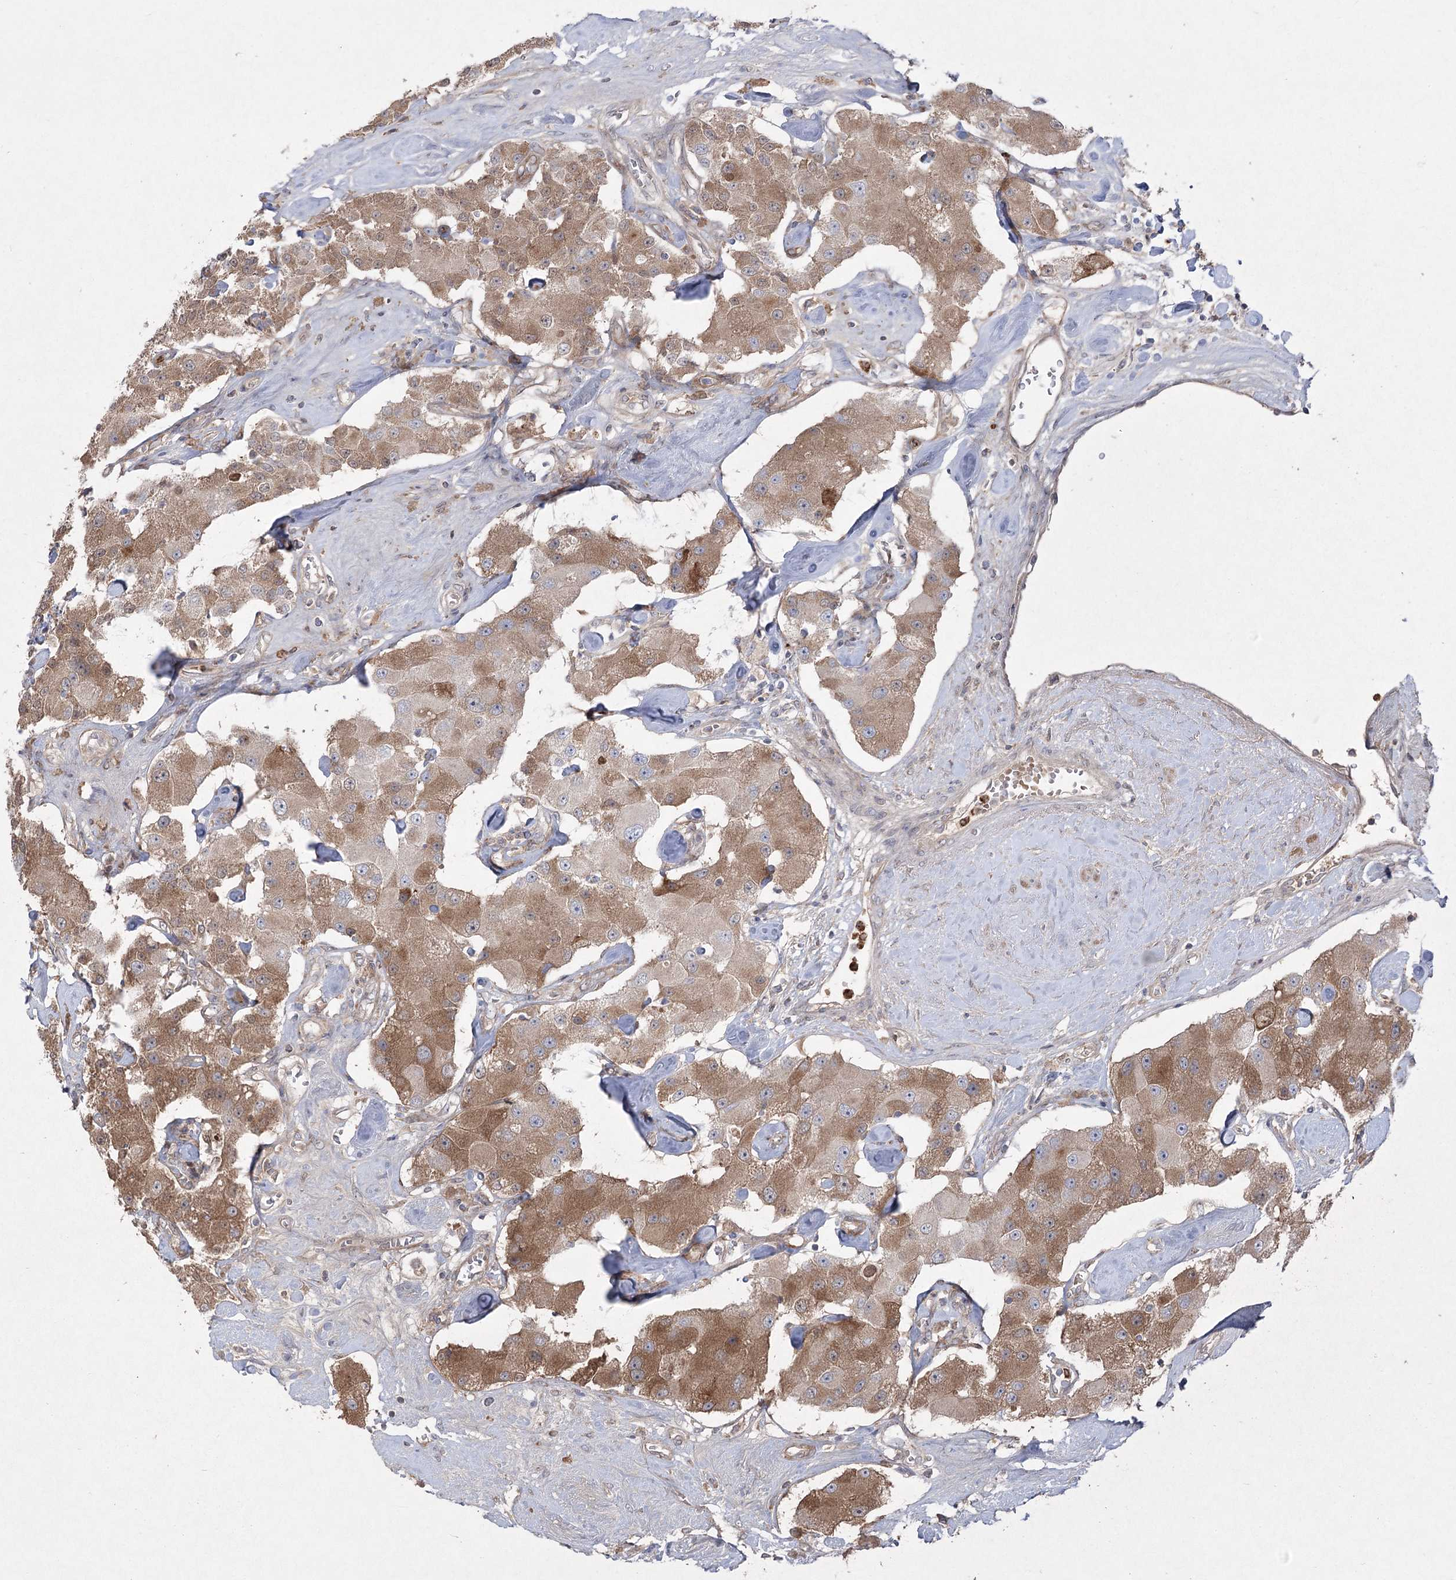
{"staining": {"intensity": "moderate", "quantity": ">75%", "location": "cytoplasmic/membranous"}, "tissue": "carcinoid", "cell_type": "Tumor cells", "image_type": "cancer", "snomed": [{"axis": "morphology", "description": "Carcinoid, malignant, NOS"}, {"axis": "topography", "description": "Pancreas"}], "caption": "IHC (DAB) staining of human carcinoid demonstrates moderate cytoplasmic/membranous protein expression in about >75% of tumor cells. (brown staining indicates protein expression, while blue staining denotes nuclei).", "gene": "PLEKHA5", "patient": {"sex": "male", "age": 41}}